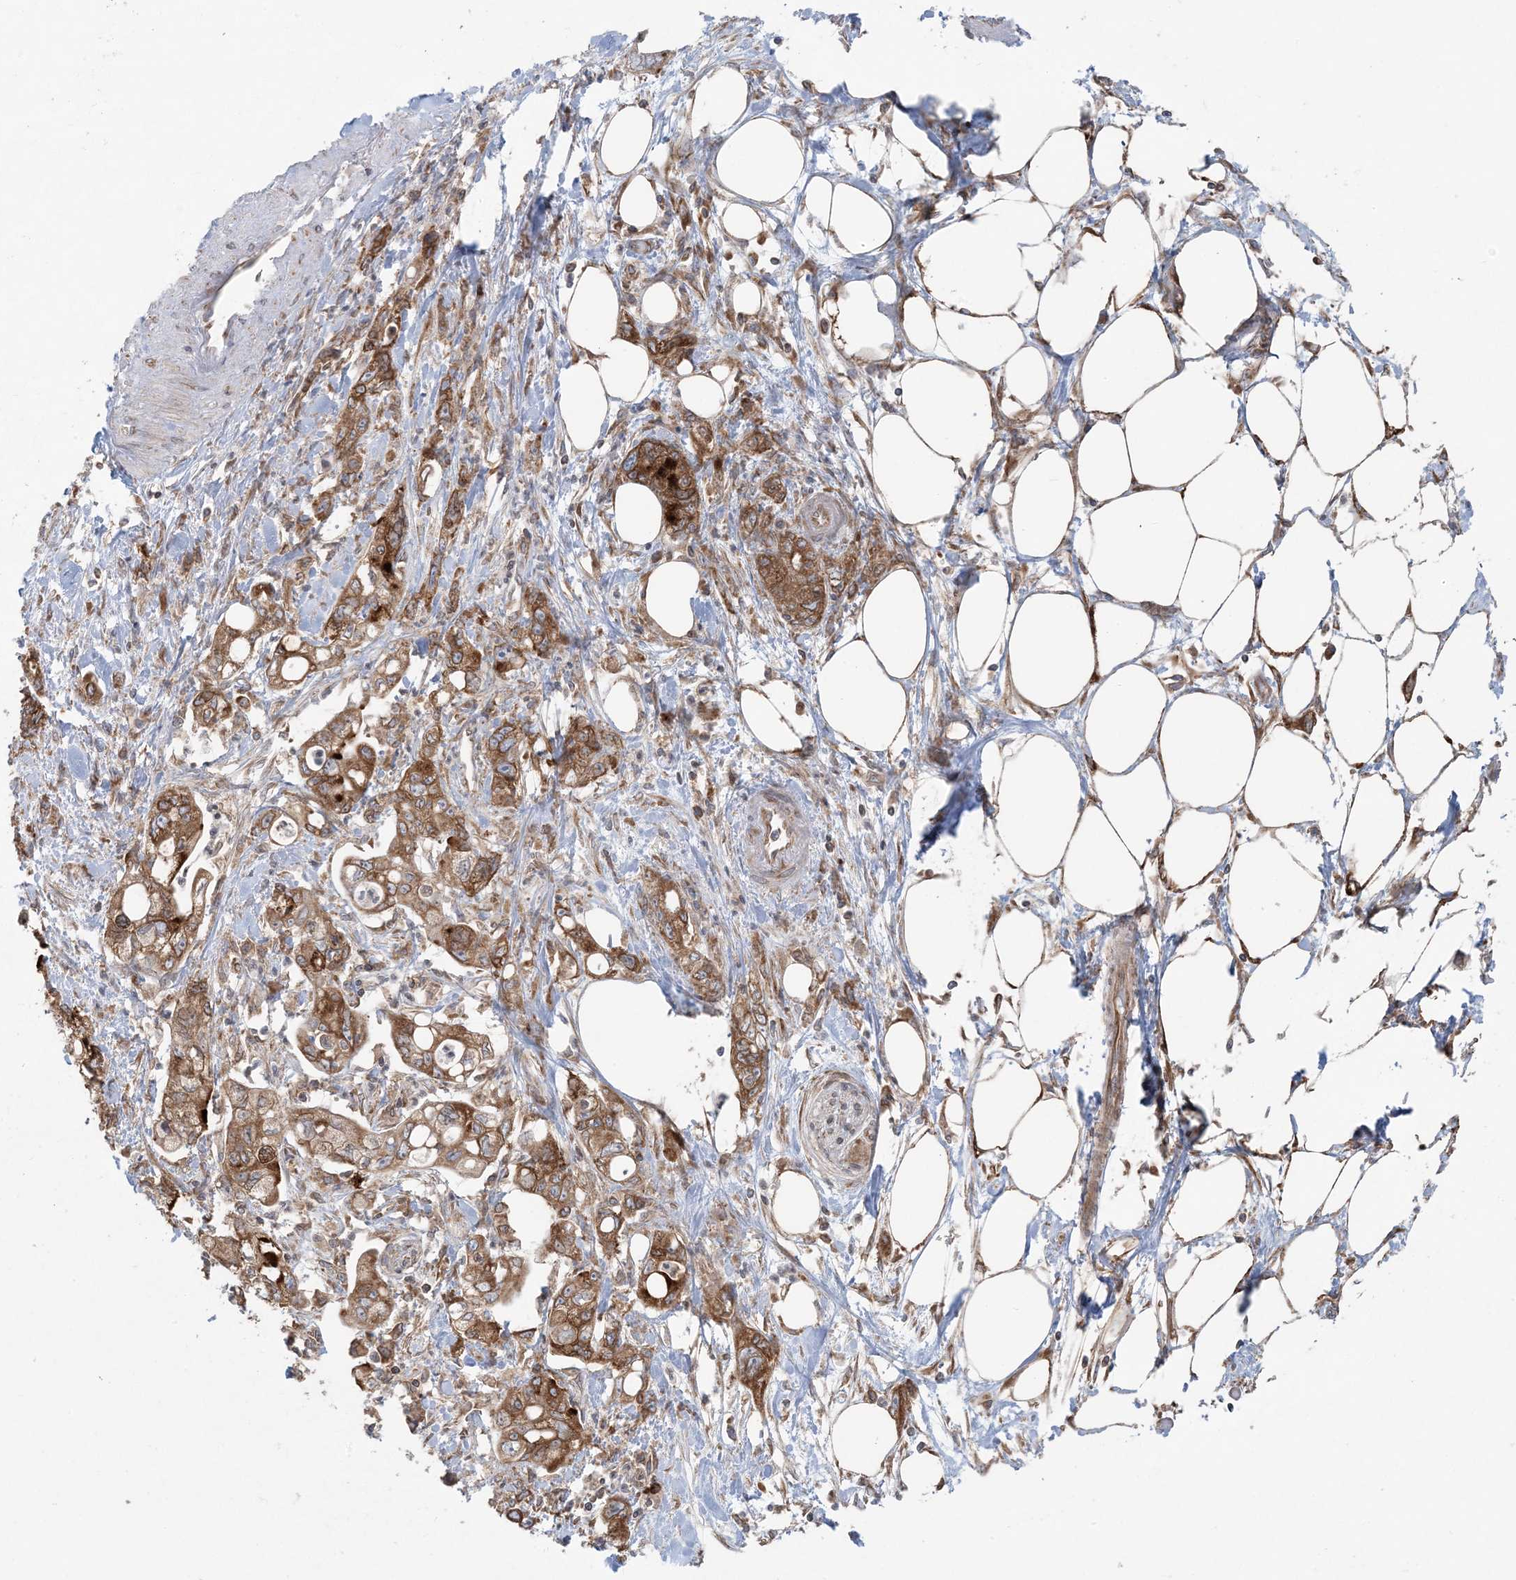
{"staining": {"intensity": "moderate", "quantity": ">75%", "location": "cytoplasmic/membranous"}, "tissue": "pancreatic cancer", "cell_type": "Tumor cells", "image_type": "cancer", "snomed": [{"axis": "morphology", "description": "Adenocarcinoma, NOS"}, {"axis": "topography", "description": "Pancreas"}], "caption": "An image showing moderate cytoplasmic/membranous positivity in about >75% of tumor cells in pancreatic adenocarcinoma, as visualized by brown immunohistochemical staining.", "gene": "UBXN4", "patient": {"sex": "male", "age": 70}}